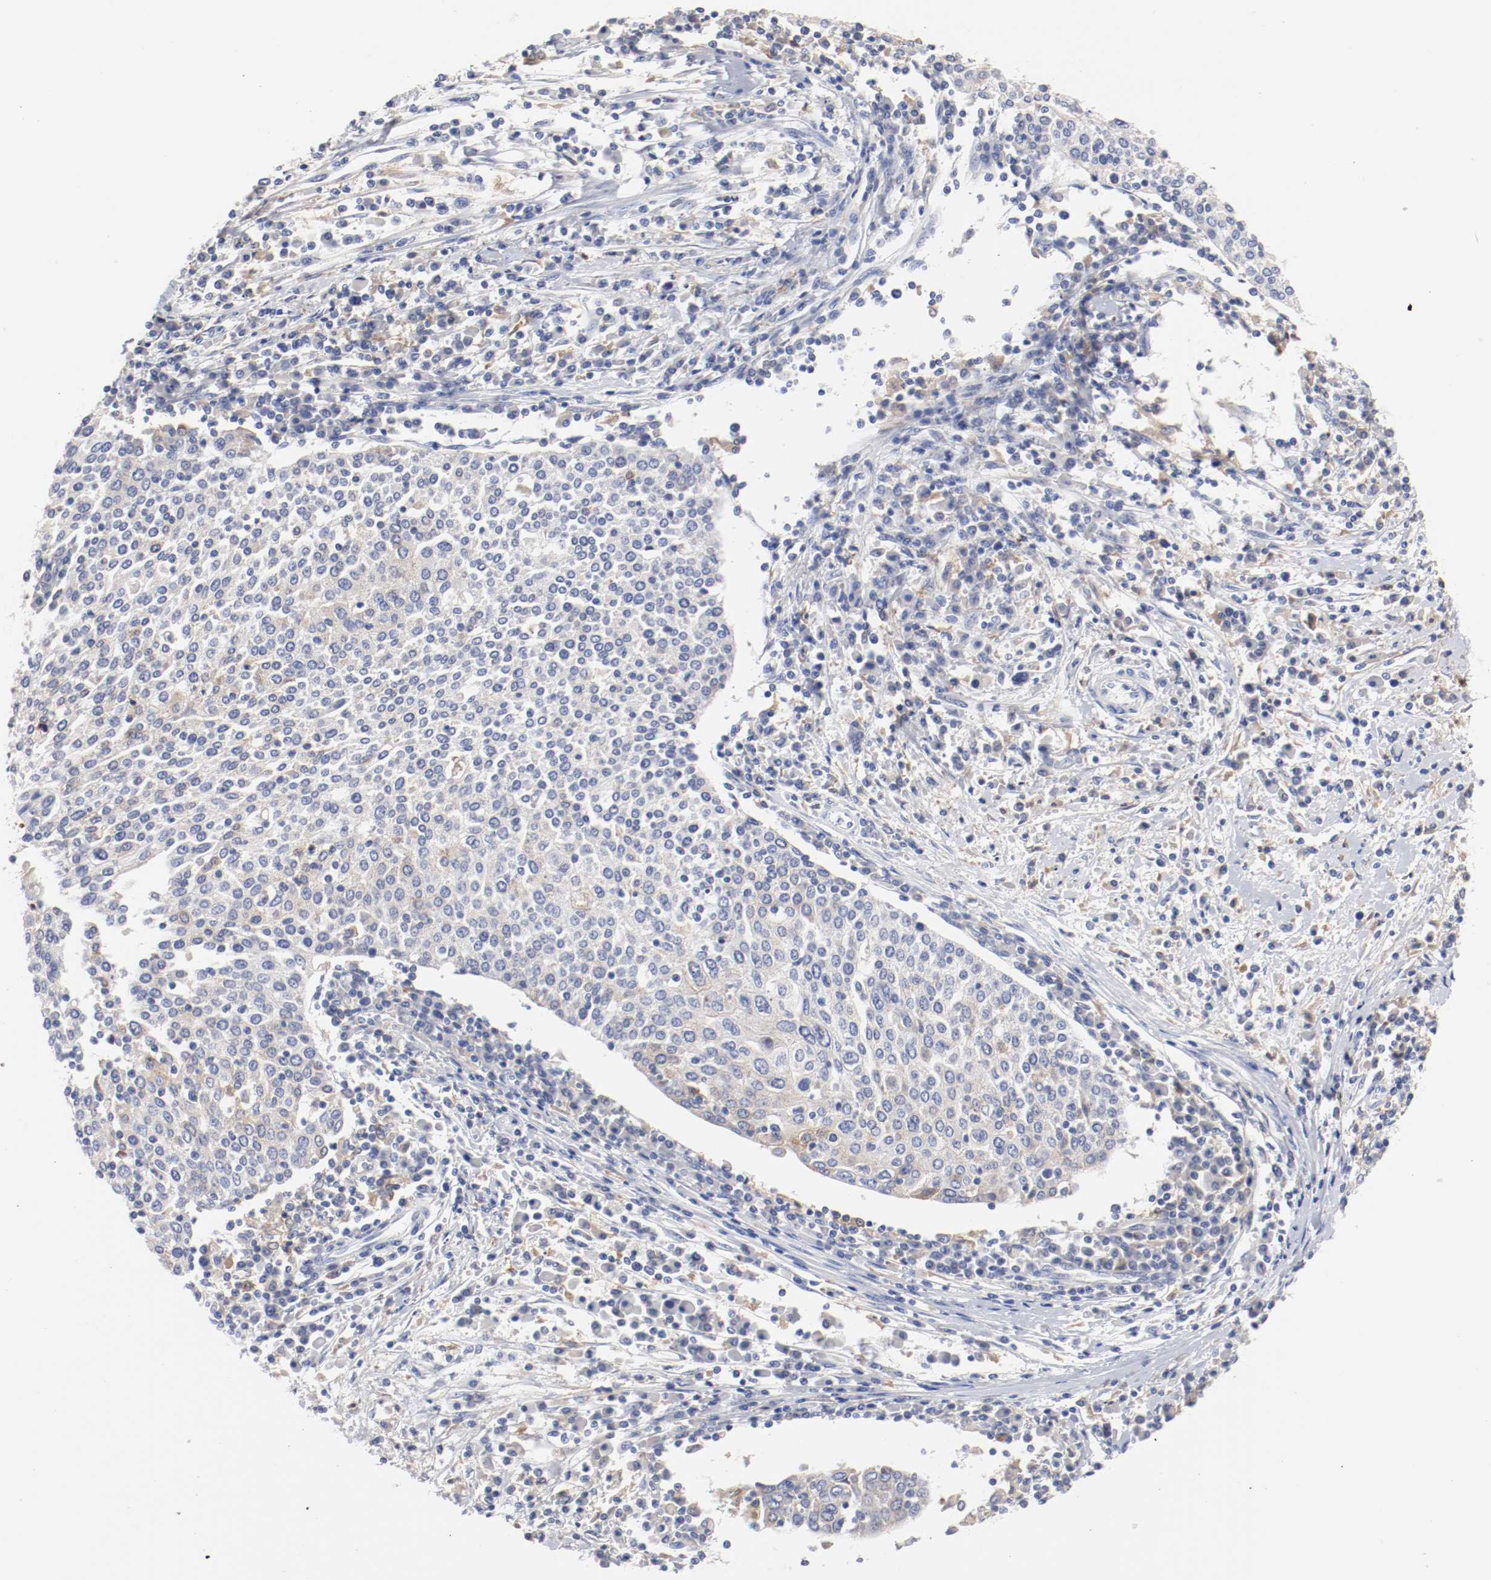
{"staining": {"intensity": "weak", "quantity": "25%-75%", "location": "cytoplasmic/membranous"}, "tissue": "cervical cancer", "cell_type": "Tumor cells", "image_type": "cancer", "snomed": [{"axis": "morphology", "description": "Squamous cell carcinoma, NOS"}, {"axis": "topography", "description": "Cervix"}], "caption": "Immunohistochemical staining of human cervical cancer (squamous cell carcinoma) exhibits low levels of weak cytoplasmic/membranous protein expression in about 25%-75% of tumor cells.", "gene": "FGFBP1", "patient": {"sex": "female", "age": 40}}